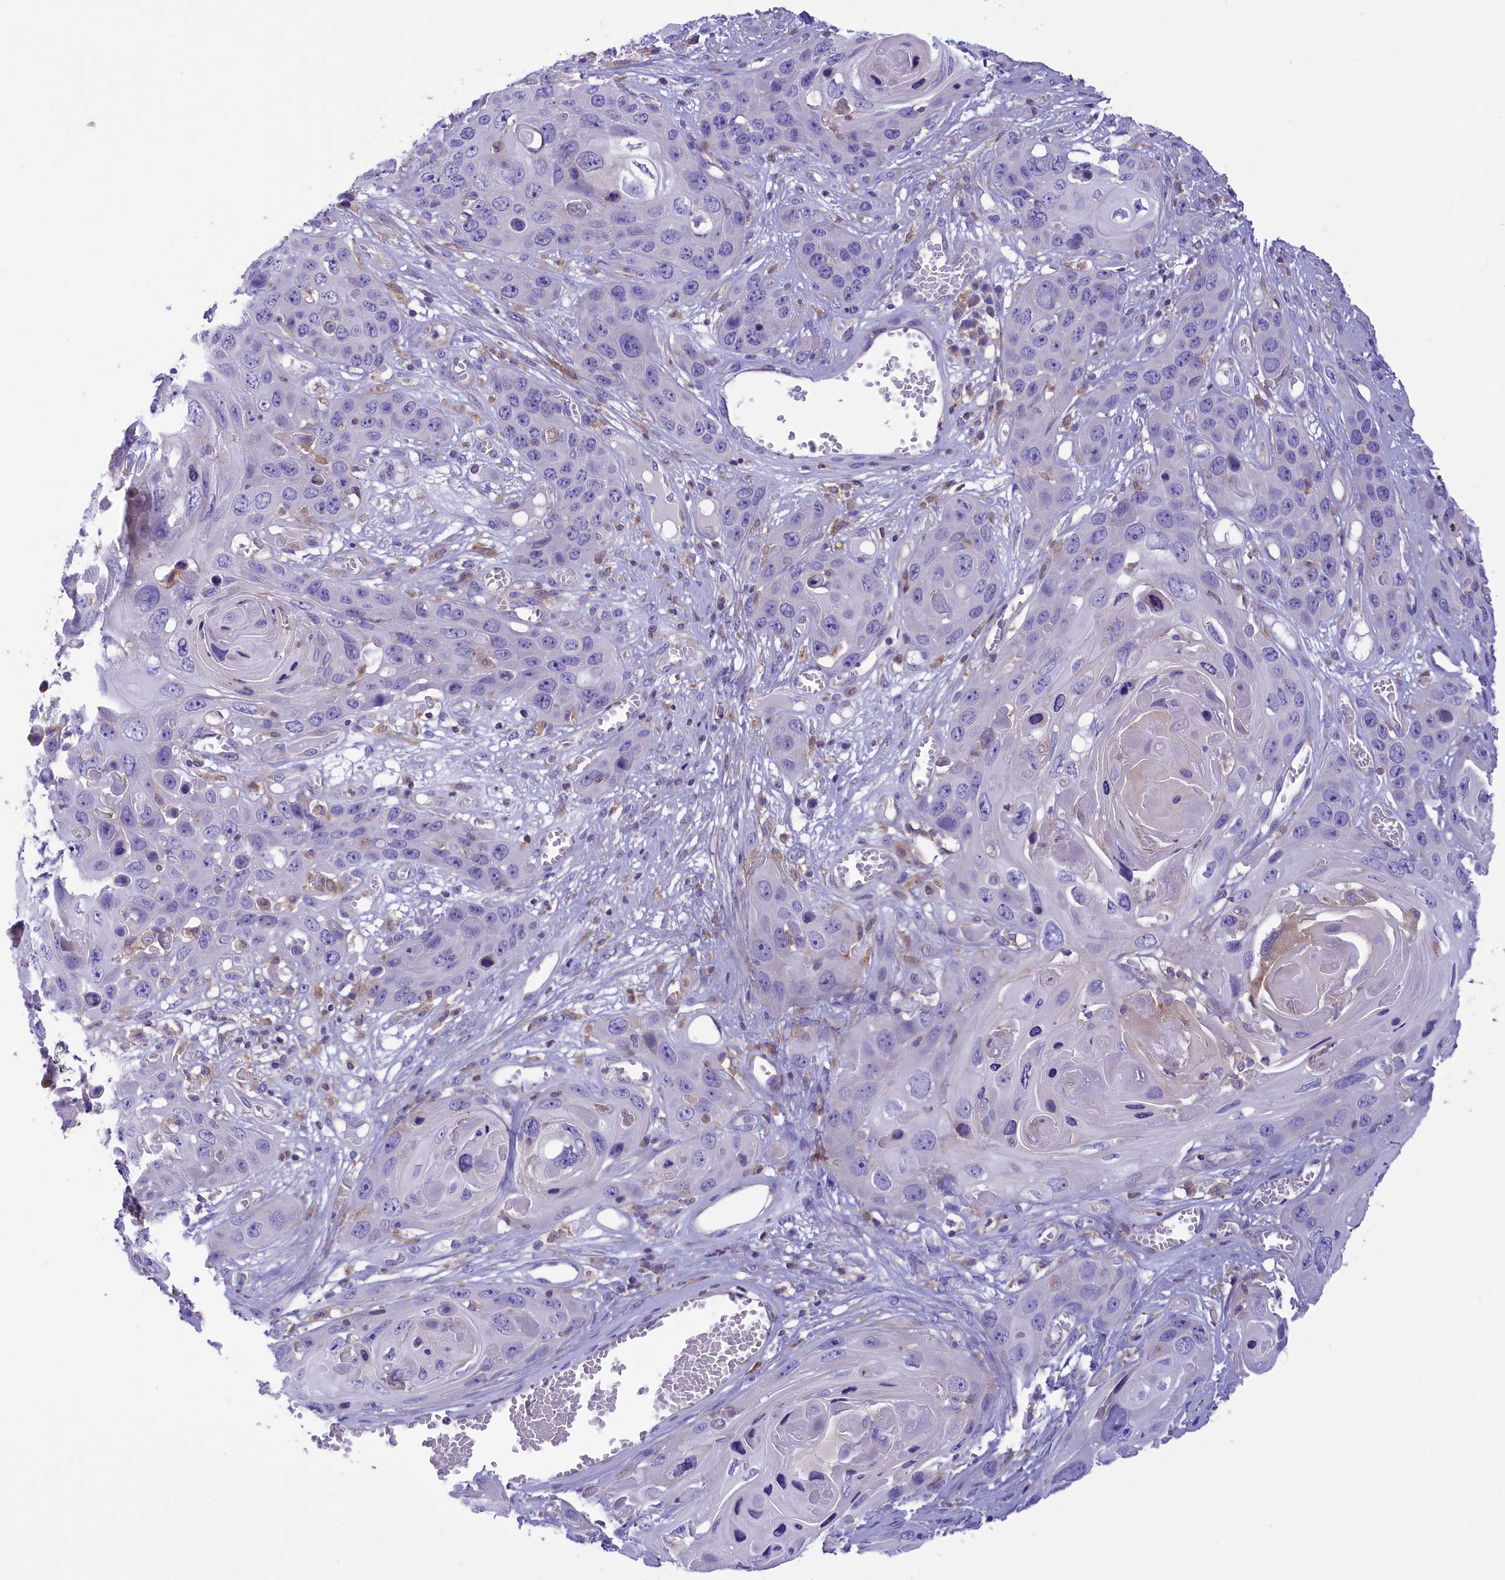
{"staining": {"intensity": "negative", "quantity": "none", "location": "none"}, "tissue": "skin cancer", "cell_type": "Tumor cells", "image_type": "cancer", "snomed": [{"axis": "morphology", "description": "Squamous cell carcinoma, NOS"}, {"axis": "topography", "description": "Skin"}], "caption": "Skin squamous cell carcinoma was stained to show a protein in brown. There is no significant staining in tumor cells.", "gene": "CORO7-PAM16", "patient": {"sex": "male", "age": 55}}